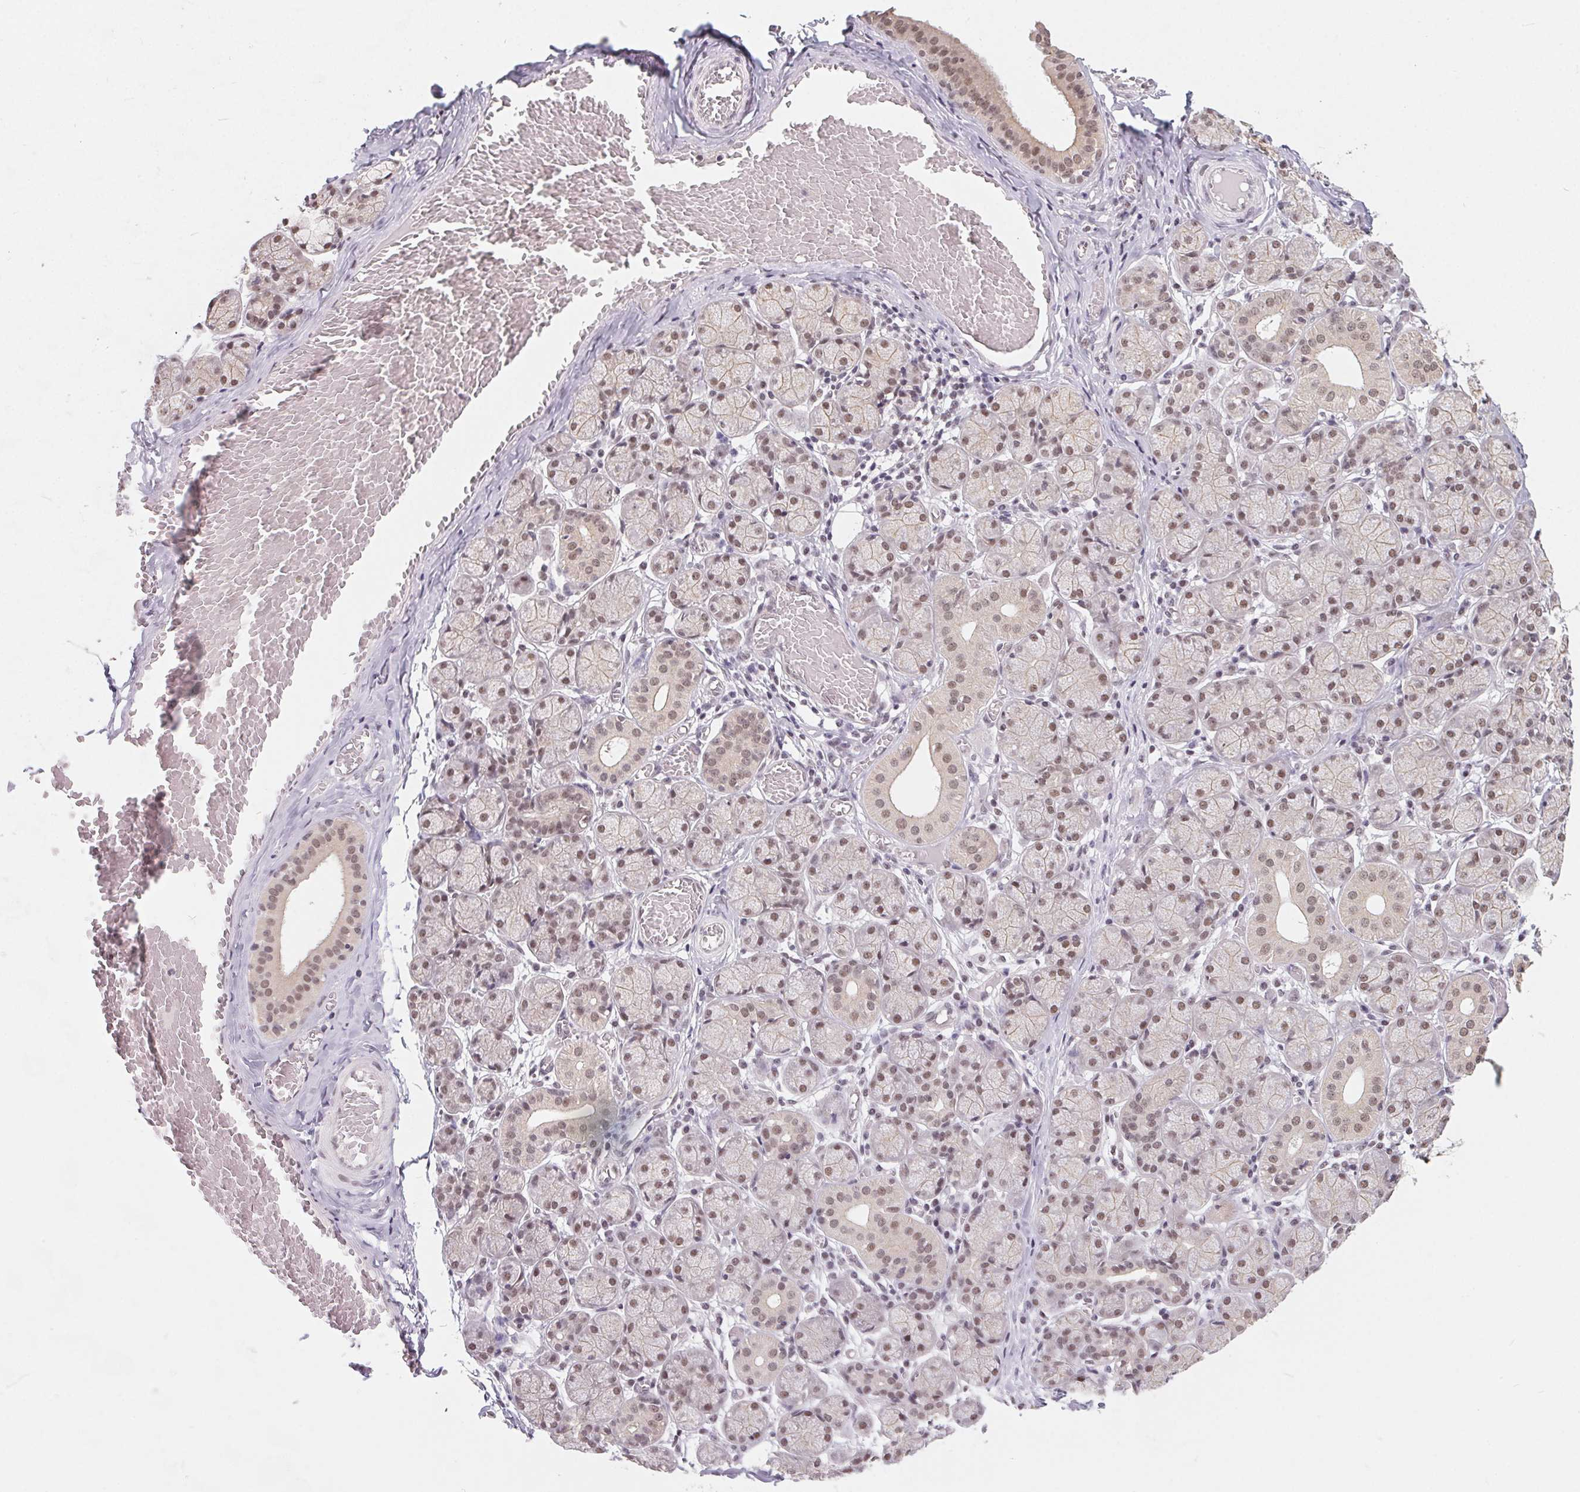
{"staining": {"intensity": "moderate", "quantity": "25%-75%", "location": "nuclear"}, "tissue": "salivary gland", "cell_type": "Glandular cells", "image_type": "normal", "snomed": [{"axis": "morphology", "description": "Normal tissue, NOS"}, {"axis": "topography", "description": "Salivary gland"}], "caption": "Normal salivary gland demonstrates moderate nuclear expression in approximately 25%-75% of glandular cells.", "gene": "TCERG1", "patient": {"sex": "female", "age": 24}}